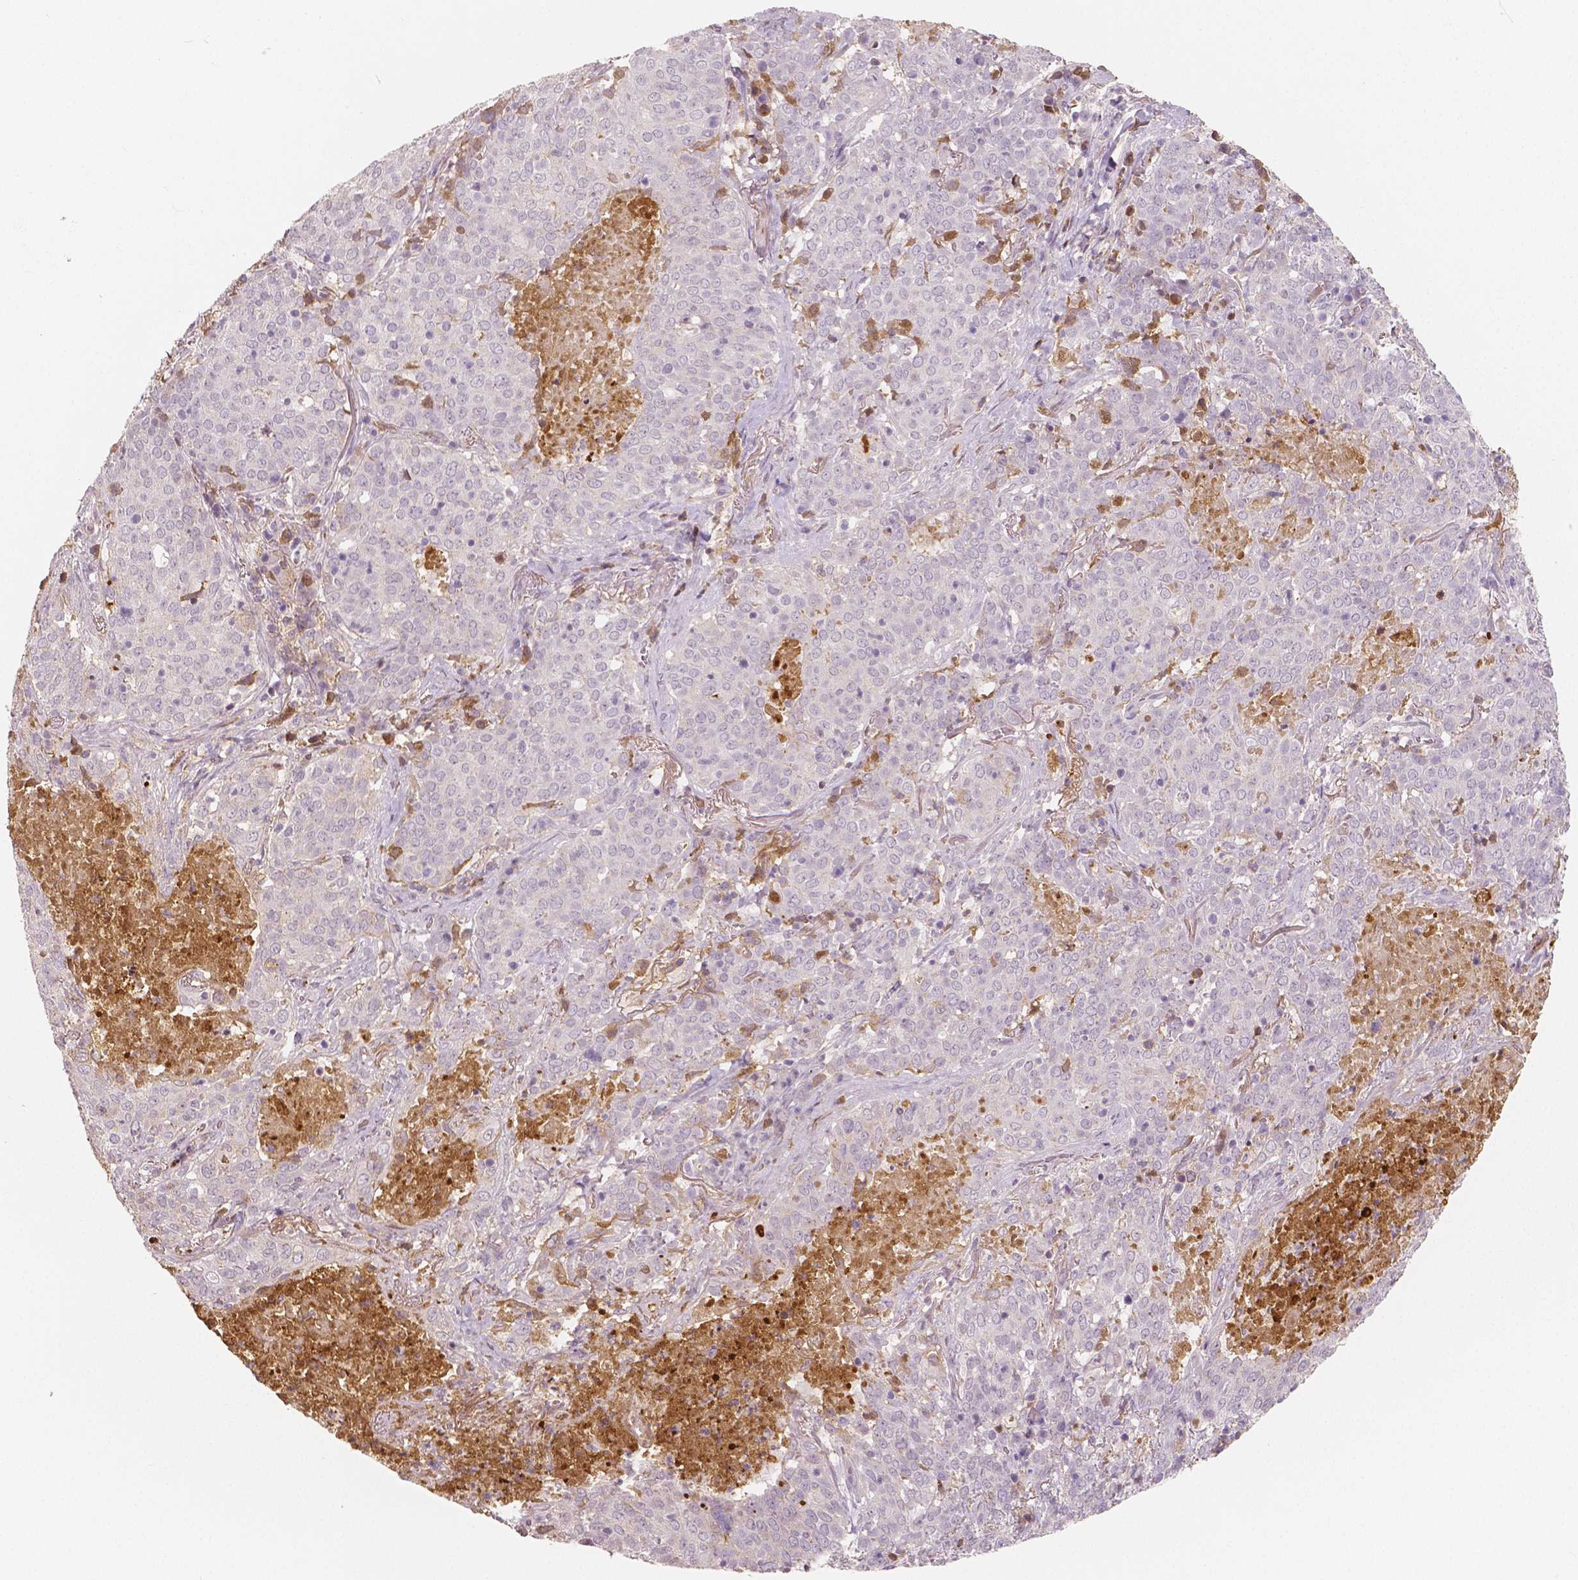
{"staining": {"intensity": "negative", "quantity": "none", "location": "none"}, "tissue": "lung cancer", "cell_type": "Tumor cells", "image_type": "cancer", "snomed": [{"axis": "morphology", "description": "Squamous cell carcinoma, NOS"}, {"axis": "topography", "description": "Lung"}], "caption": "An immunohistochemistry histopathology image of lung squamous cell carcinoma is shown. There is no staining in tumor cells of lung squamous cell carcinoma. (DAB (3,3'-diaminobenzidine) immunohistochemistry (IHC), high magnification).", "gene": "APOA4", "patient": {"sex": "male", "age": 82}}